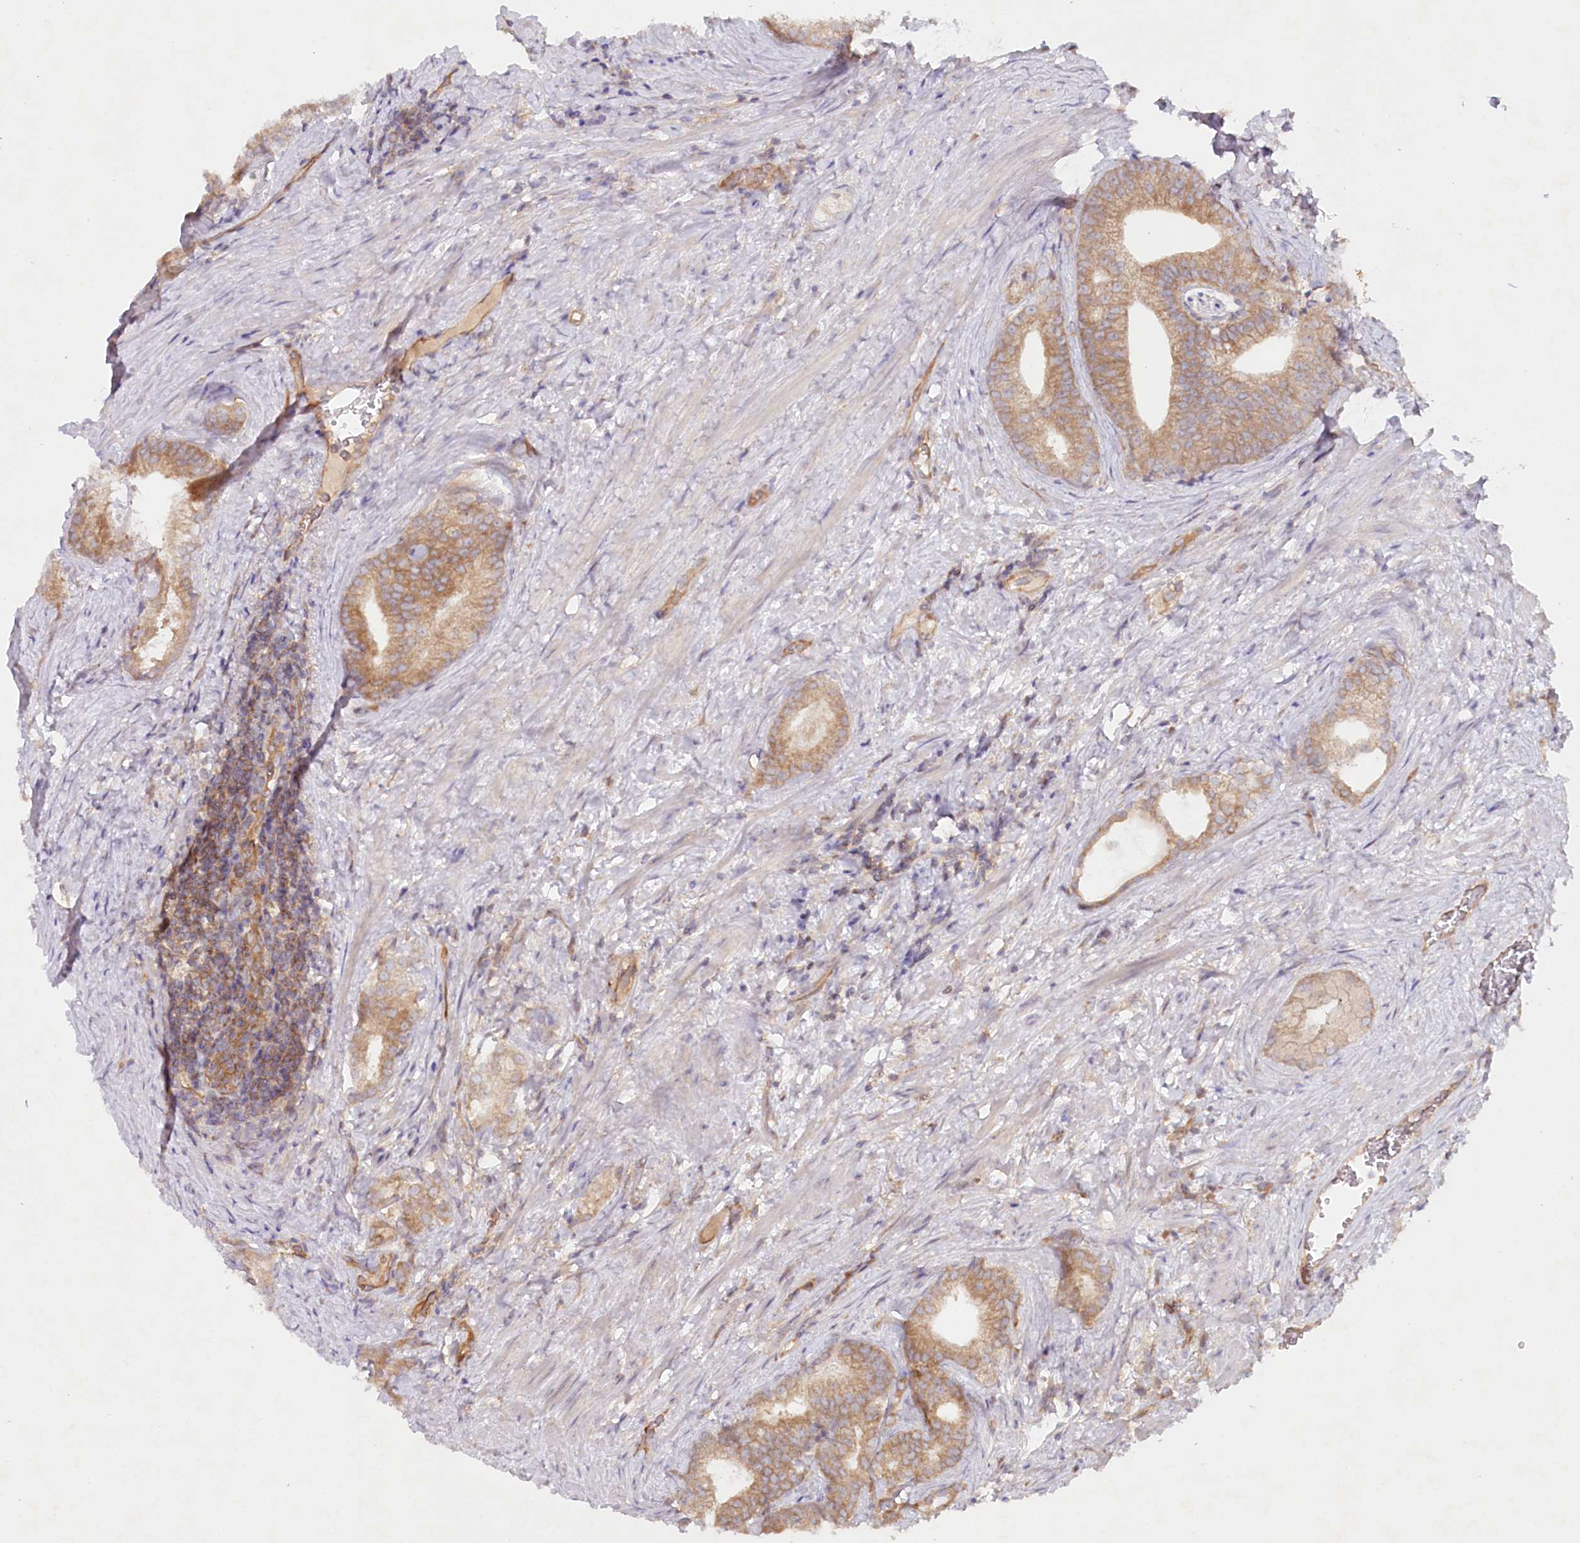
{"staining": {"intensity": "moderate", "quantity": ">75%", "location": "cytoplasmic/membranous"}, "tissue": "prostate cancer", "cell_type": "Tumor cells", "image_type": "cancer", "snomed": [{"axis": "morphology", "description": "Adenocarcinoma, Low grade"}, {"axis": "topography", "description": "Prostate"}], "caption": "Prostate cancer stained with a brown dye exhibits moderate cytoplasmic/membranous positive positivity in about >75% of tumor cells.", "gene": "TNIP1", "patient": {"sex": "male", "age": 71}}